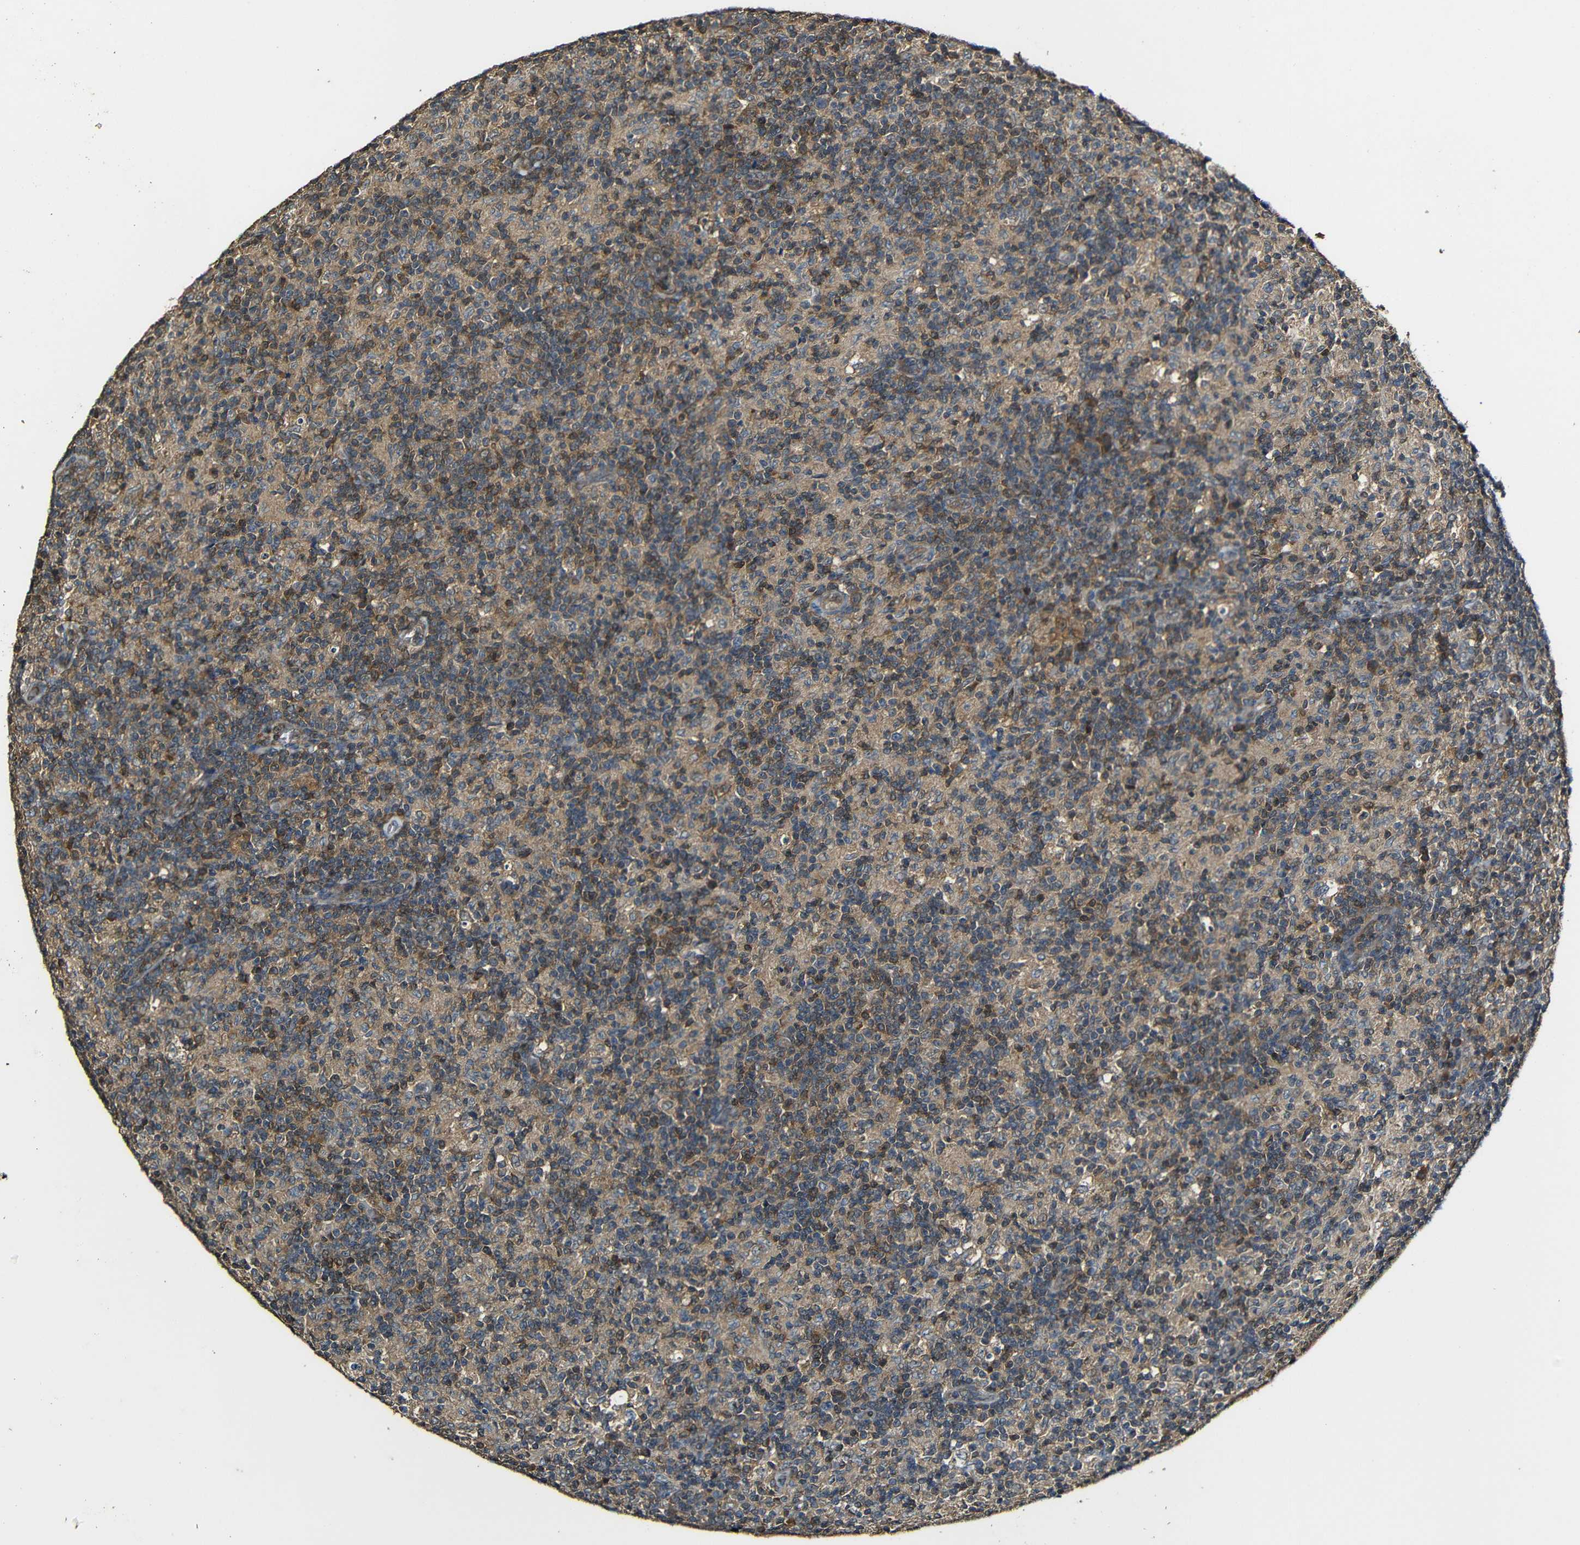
{"staining": {"intensity": "moderate", "quantity": ">75%", "location": "cytoplasmic/membranous"}, "tissue": "lymph node", "cell_type": "Germinal center cells", "image_type": "normal", "snomed": [{"axis": "morphology", "description": "Normal tissue, NOS"}, {"axis": "morphology", "description": "Inflammation, NOS"}, {"axis": "topography", "description": "Lymph node"}], "caption": "Unremarkable lymph node shows moderate cytoplasmic/membranous expression in about >75% of germinal center cells (IHC, brightfield microscopy, high magnification)..", "gene": "CASP8", "patient": {"sex": "male", "age": 55}}